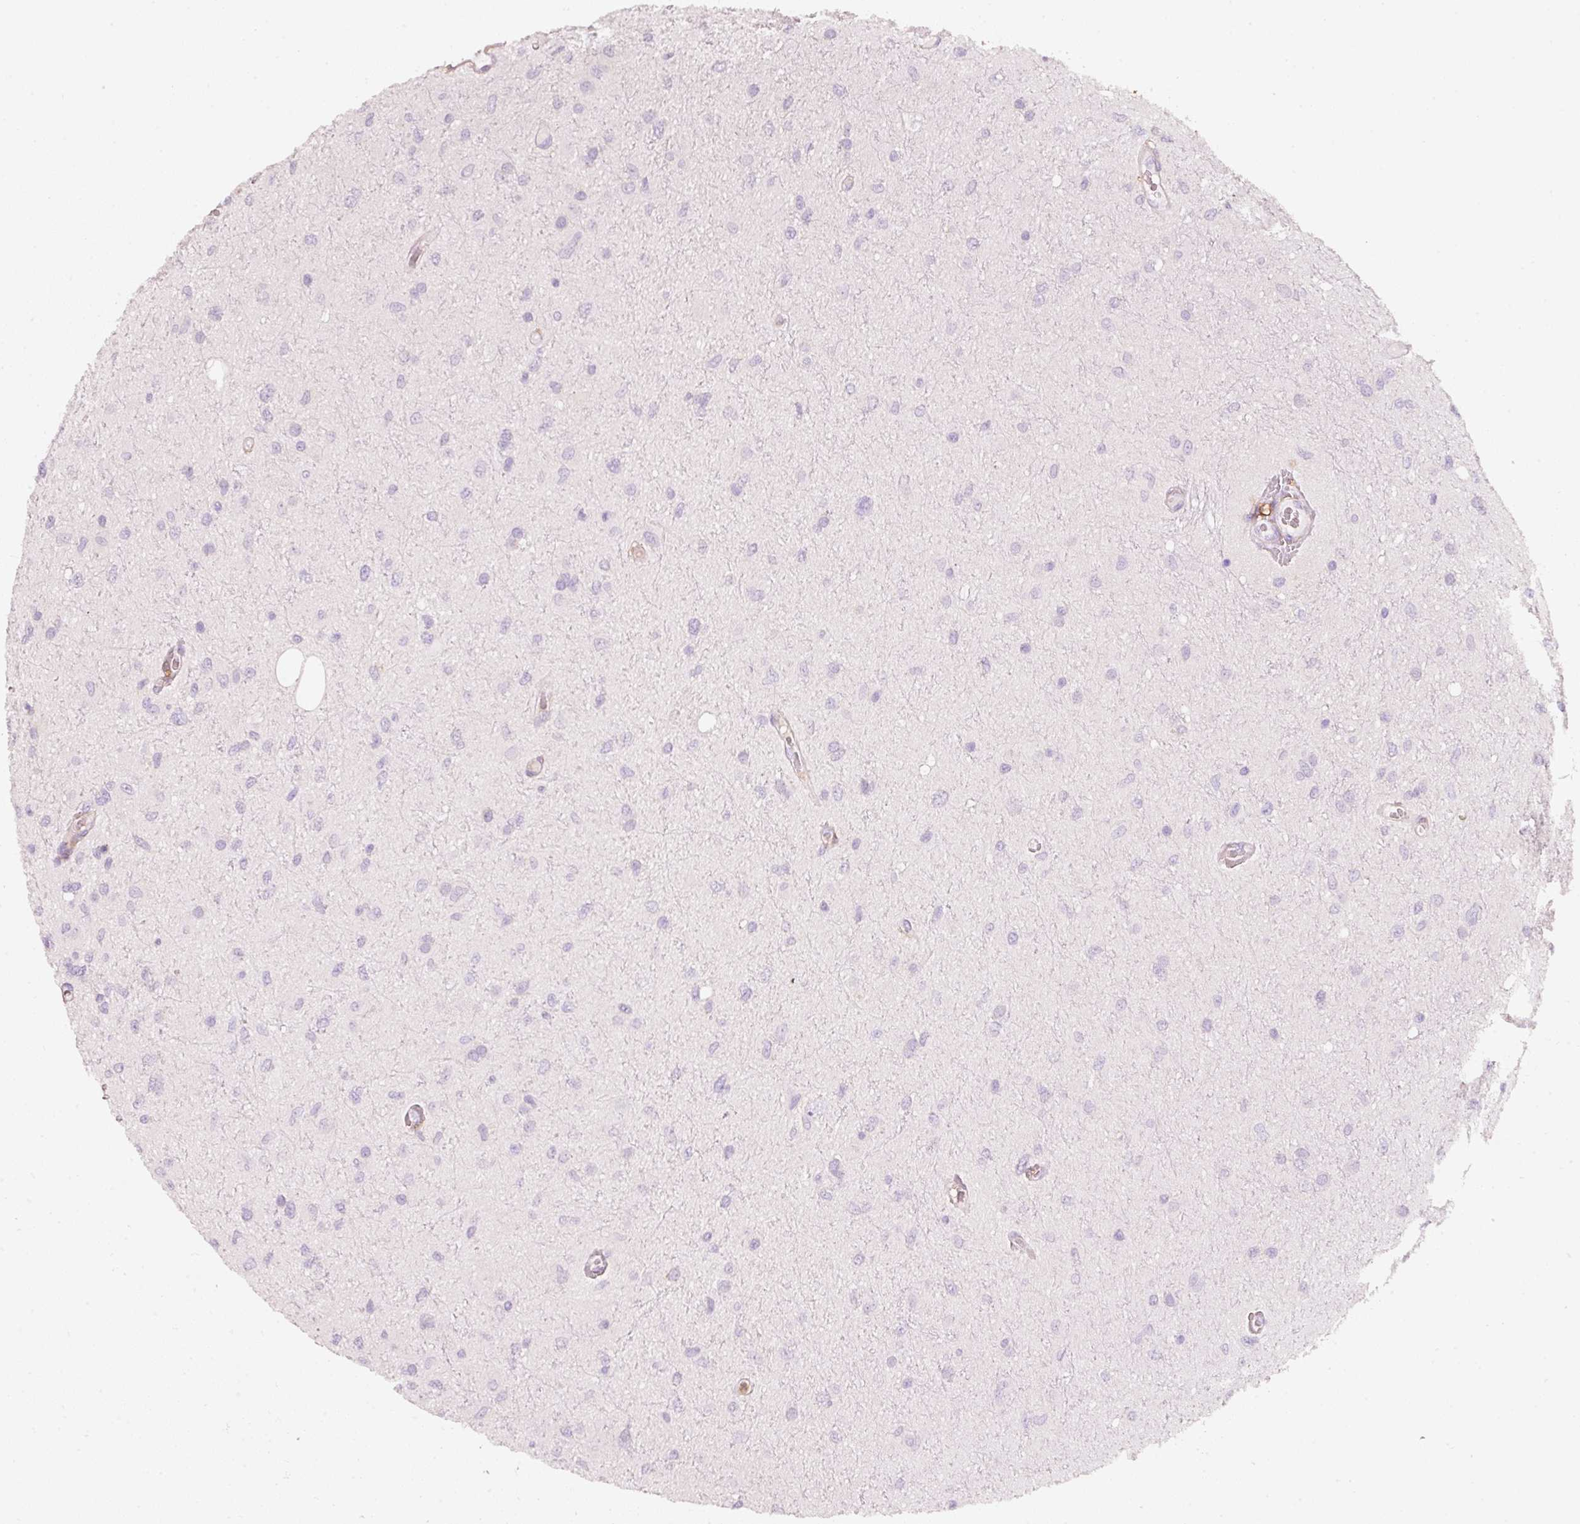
{"staining": {"intensity": "negative", "quantity": "none", "location": "none"}, "tissue": "glioma", "cell_type": "Tumor cells", "image_type": "cancer", "snomed": [{"axis": "morphology", "description": "Glioma, malignant, Low grade"}, {"axis": "topography", "description": "Cerebellum"}], "caption": "Malignant glioma (low-grade) was stained to show a protein in brown. There is no significant positivity in tumor cells.", "gene": "IQGAP2", "patient": {"sex": "female", "age": 5}}